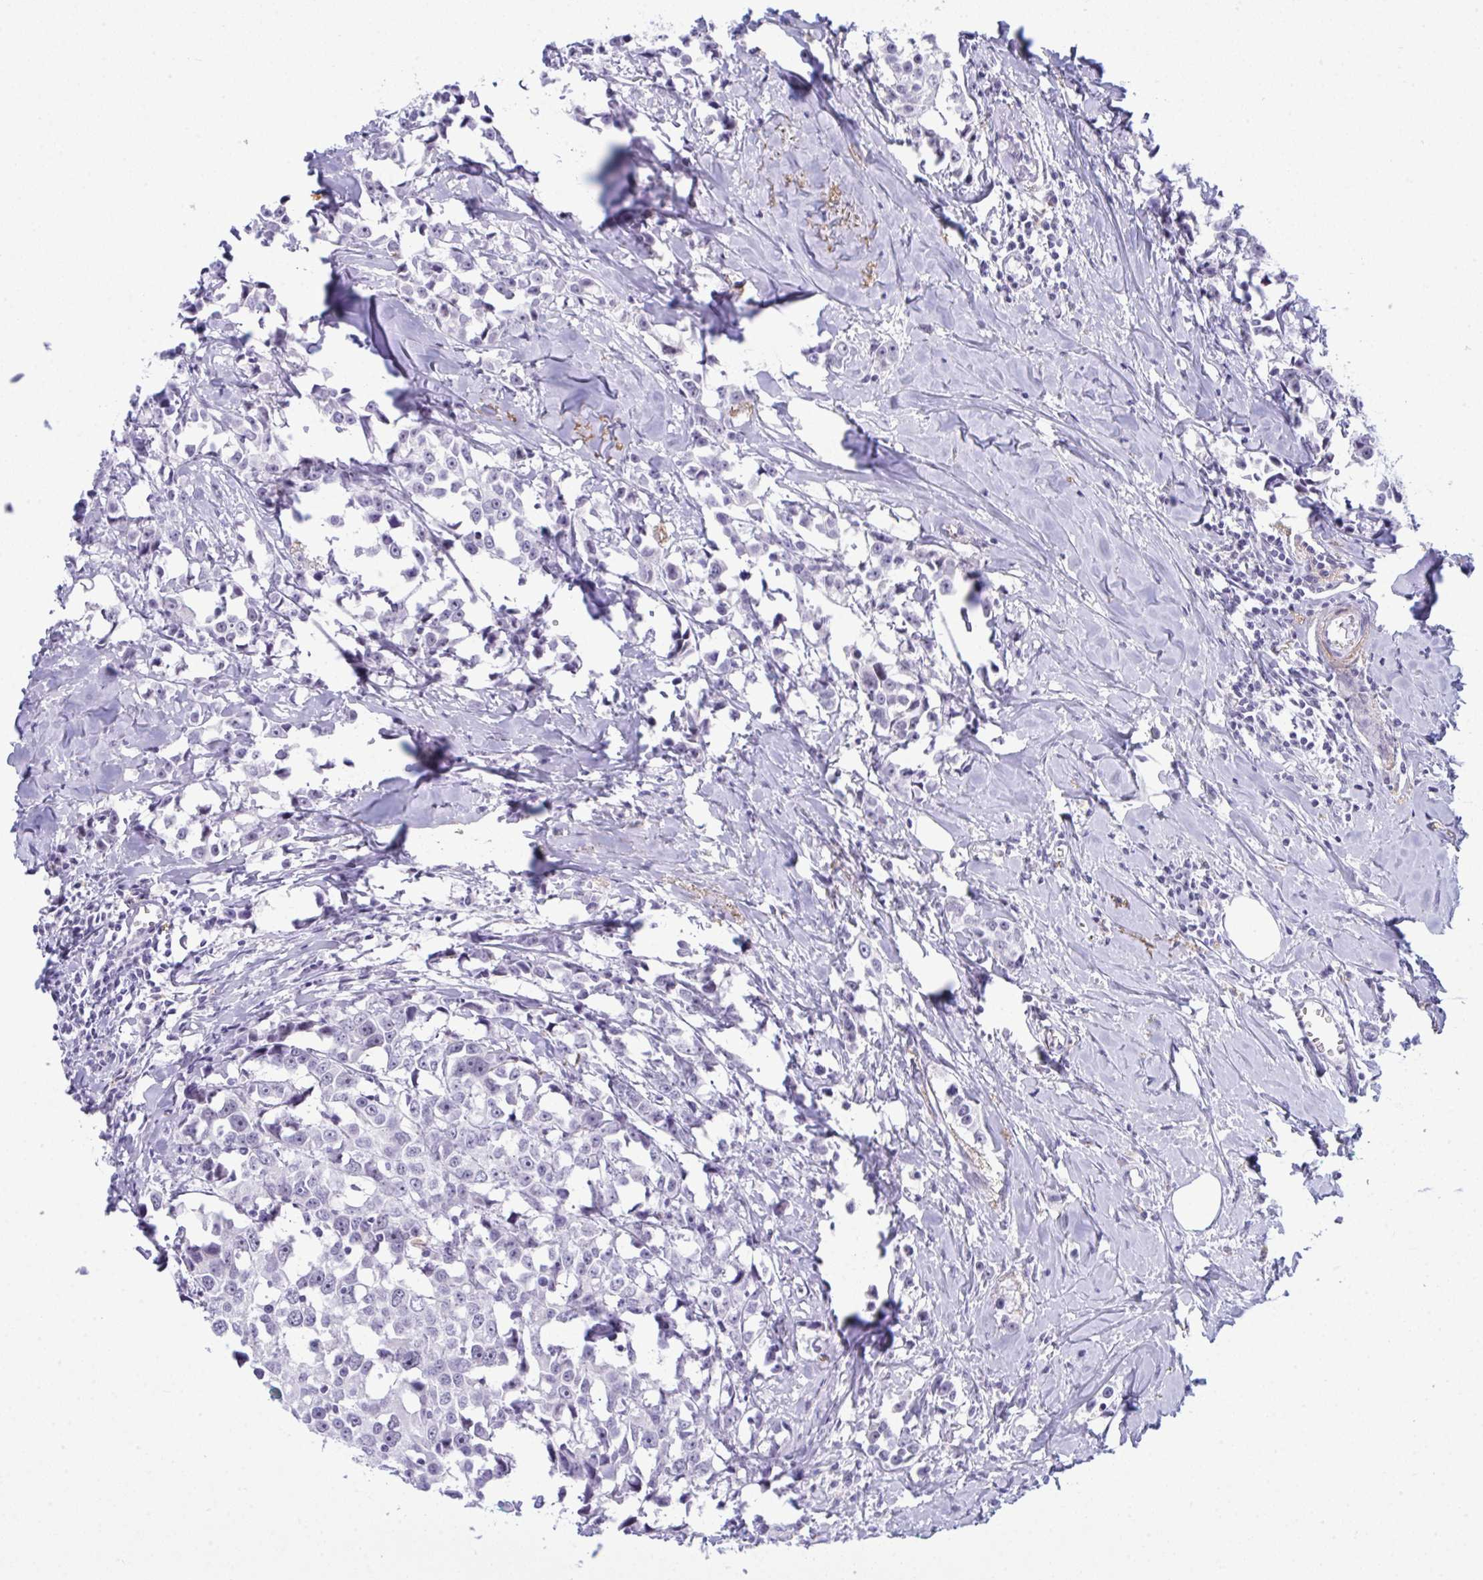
{"staining": {"intensity": "negative", "quantity": "none", "location": "none"}, "tissue": "breast cancer", "cell_type": "Tumor cells", "image_type": "cancer", "snomed": [{"axis": "morphology", "description": "Duct carcinoma"}, {"axis": "topography", "description": "Breast"}], "caption": "DAB (3,3'-diaminobenzidine) immunohistochemical staining of breast cancer (invasive ductal carcinoma) exhibits no significant staining in tumor cells. (DAB (3,3'-diaminobenzidine) IHC, high magnification).", "gene": "ELN", "patient": {"sex": "female", "age": 80}}